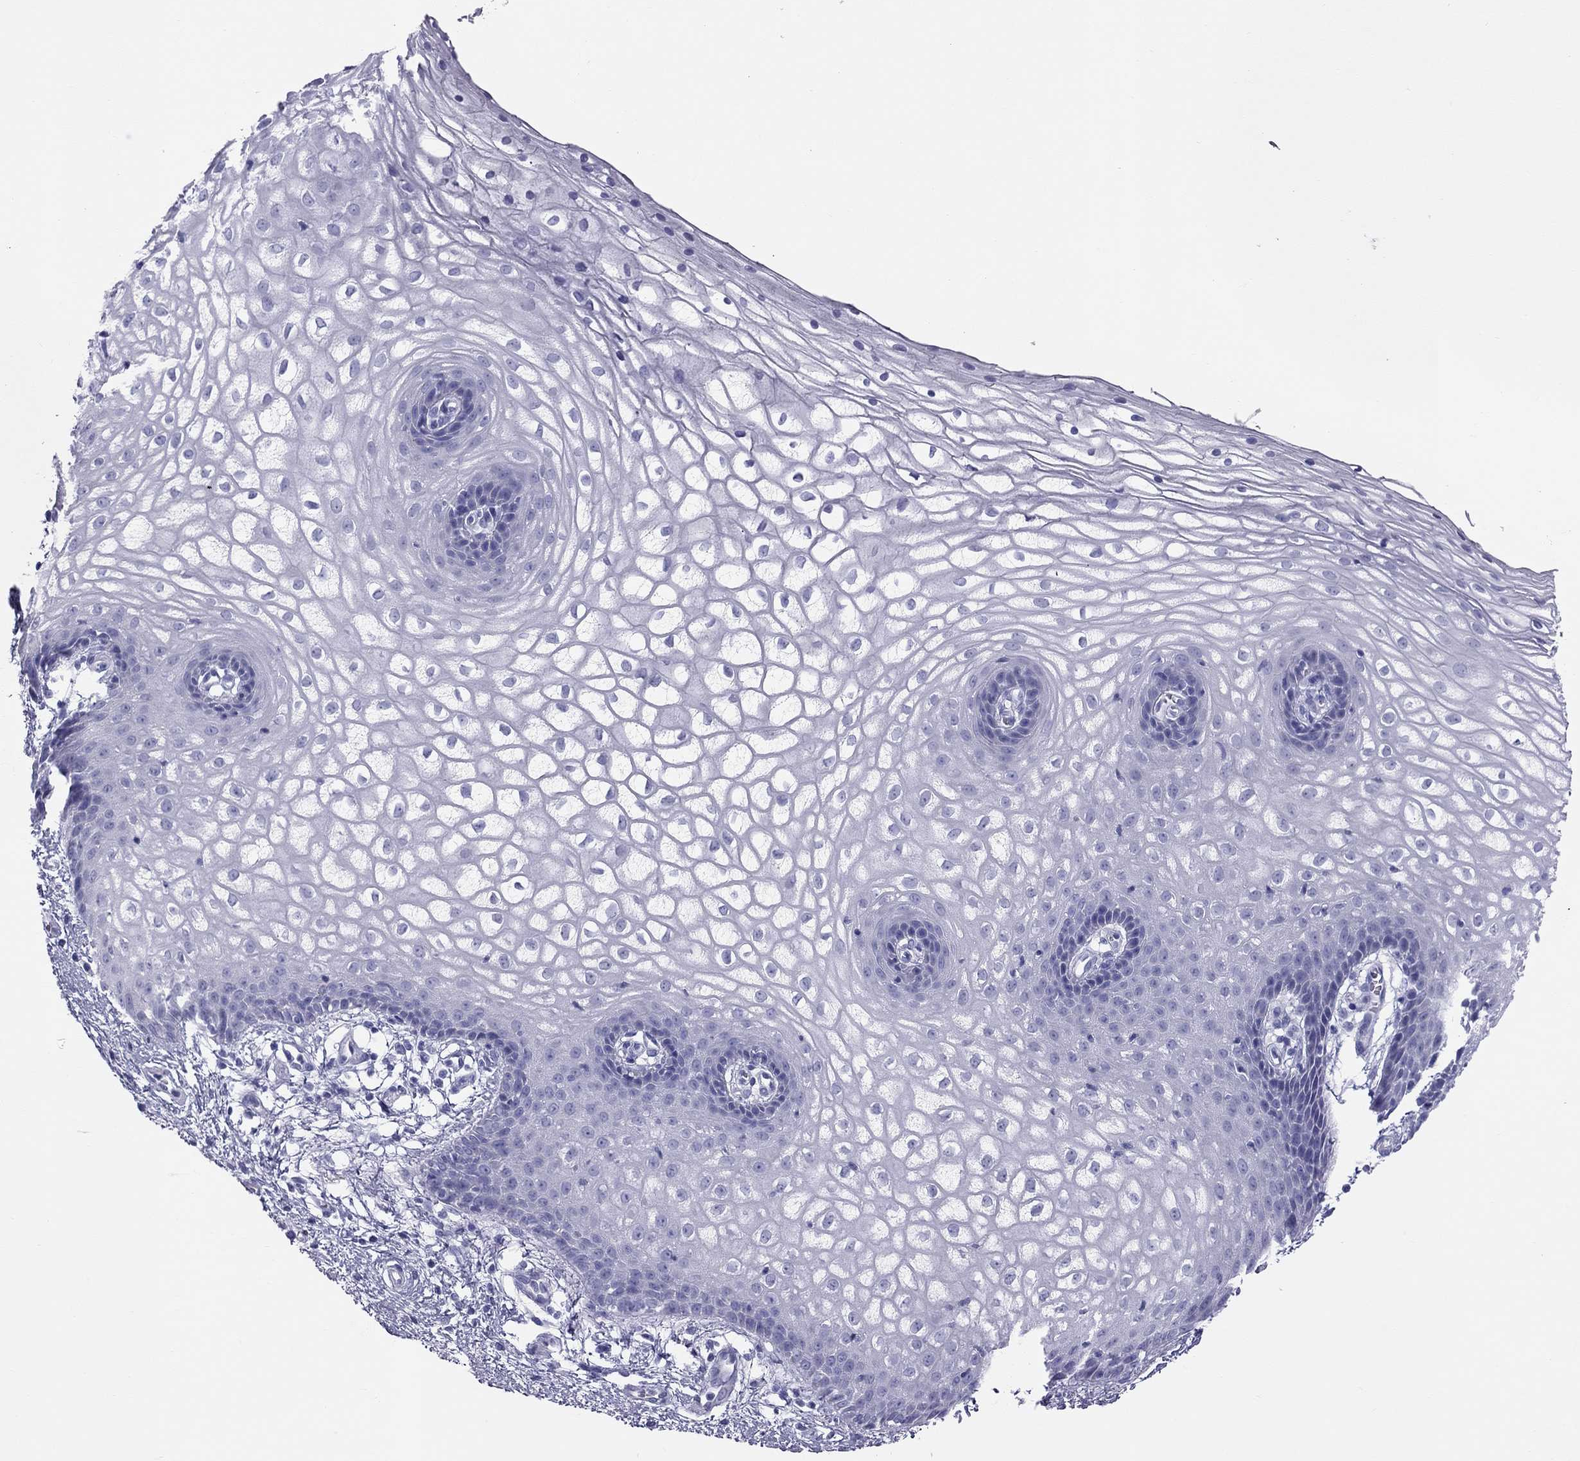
{"staining": {"intensity": "negative", "quantity": "none", "location": "none"}, "tissue": "vagina", "cell_type": "Squamous epithelial cells", "image_type": "normal", "snomed": [{"axis": "morphology", "description": "Normal tissue, NOS"}, {"axis": "topography", "description": "Vagina"}], "caption": "Immunohistochemical staining of unremarkable human vagina exhibits no significant staining in squamous epithelial cells. (IHC, brightfield microscopy, high magnification).", "gene": "TRPM3", "patient": {"sex": "female", "age": 34}}